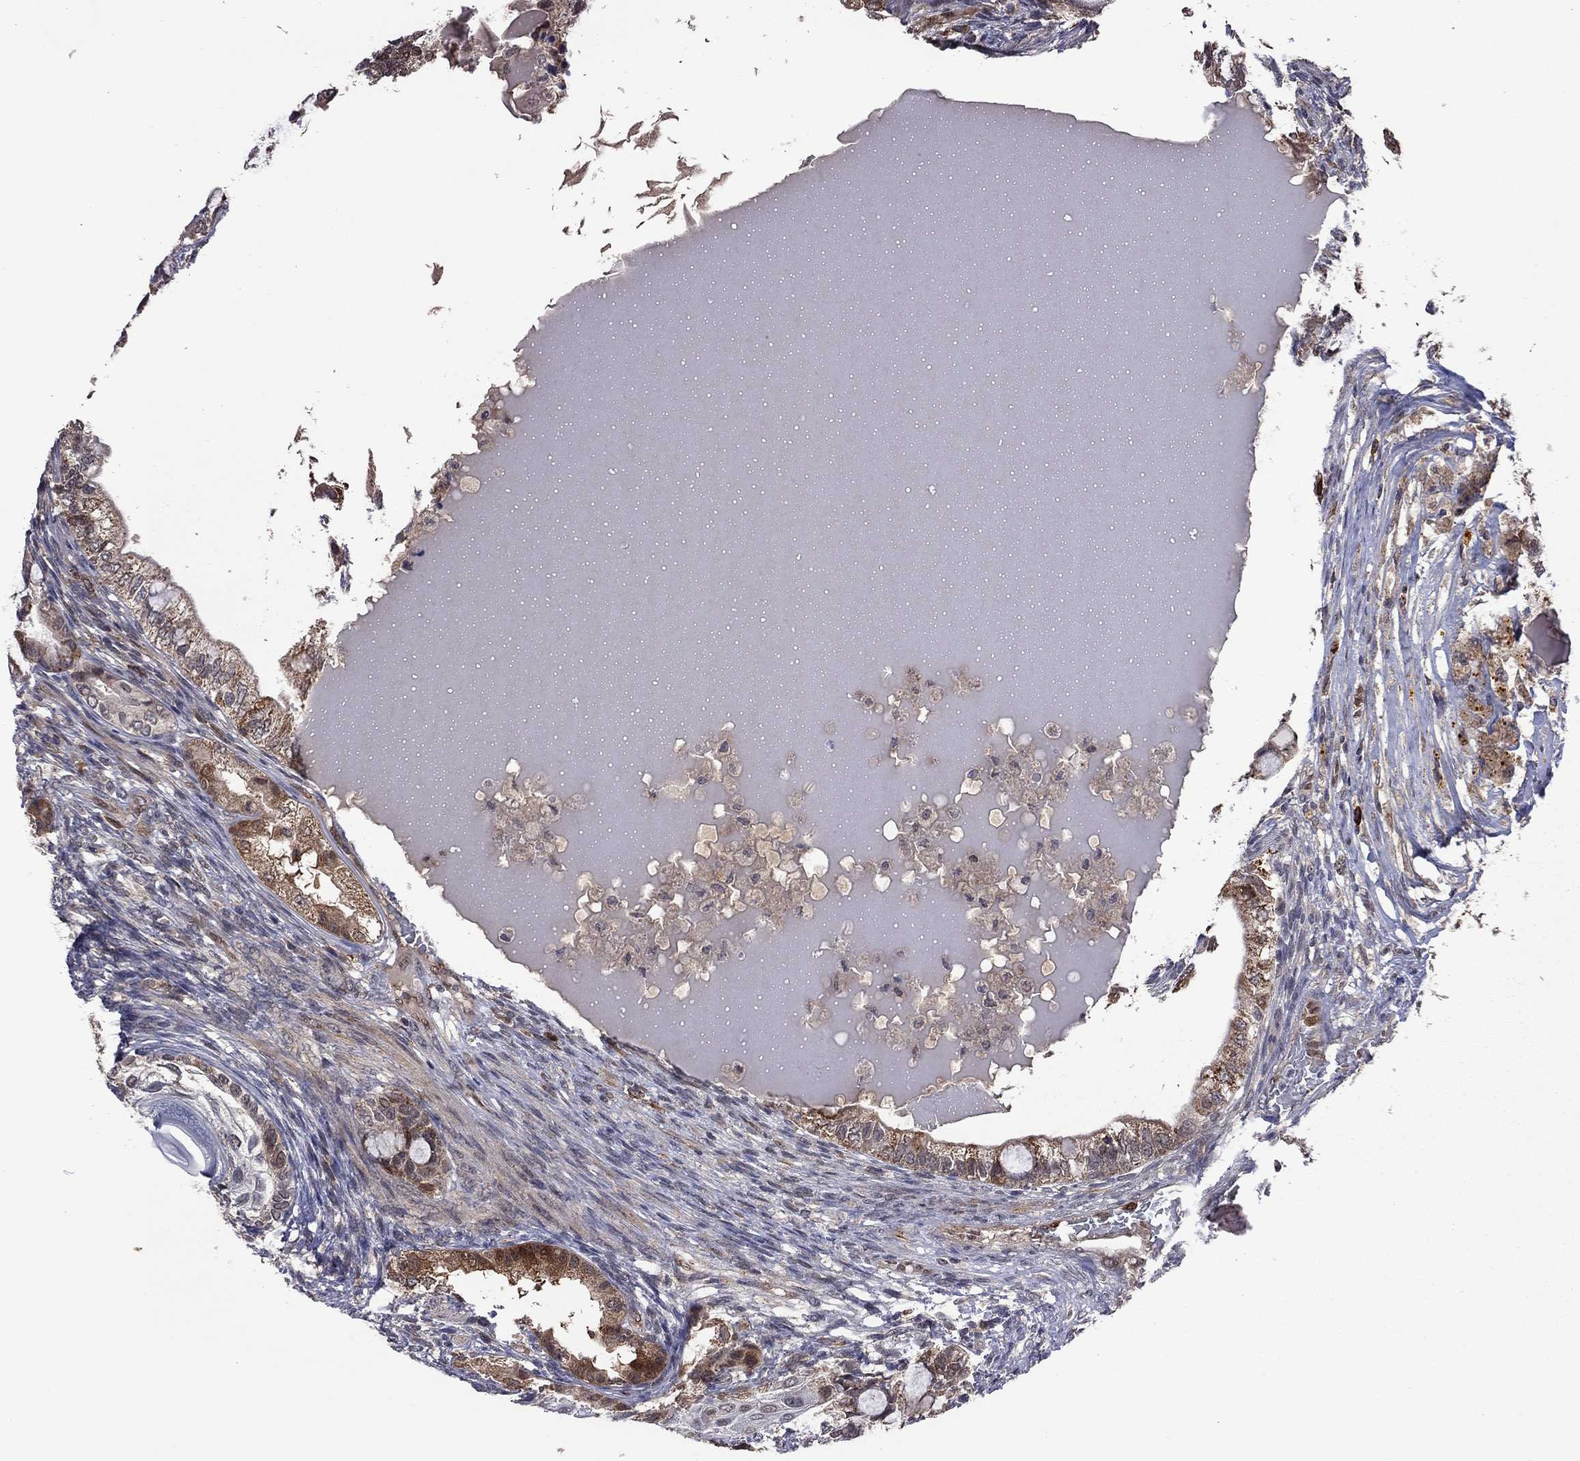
{"staining": {"intensity": "moderate", "quantity": "25%-75%", "location": "cytoplasmic/membranous"}, "tissue": "testis cancer", "cell_type": "Tumor cells", "image_type": "cancer", "snomed": [{"axis": "morphology", "description": "Seminoma, NOS"}, {"axis": "morphology", "description": "Carcinoma, Embryonal, NOS"}, {"axis": "topography", "description": "Testis"}], "caption": "Tumor cells exhibit moderate cytoplasmic/membranous expression in approximately 25%-75% of cells in testis cancer (seminoma).", "gene": "GPAA1", "patient": {"sex": "male", "age": 41}}